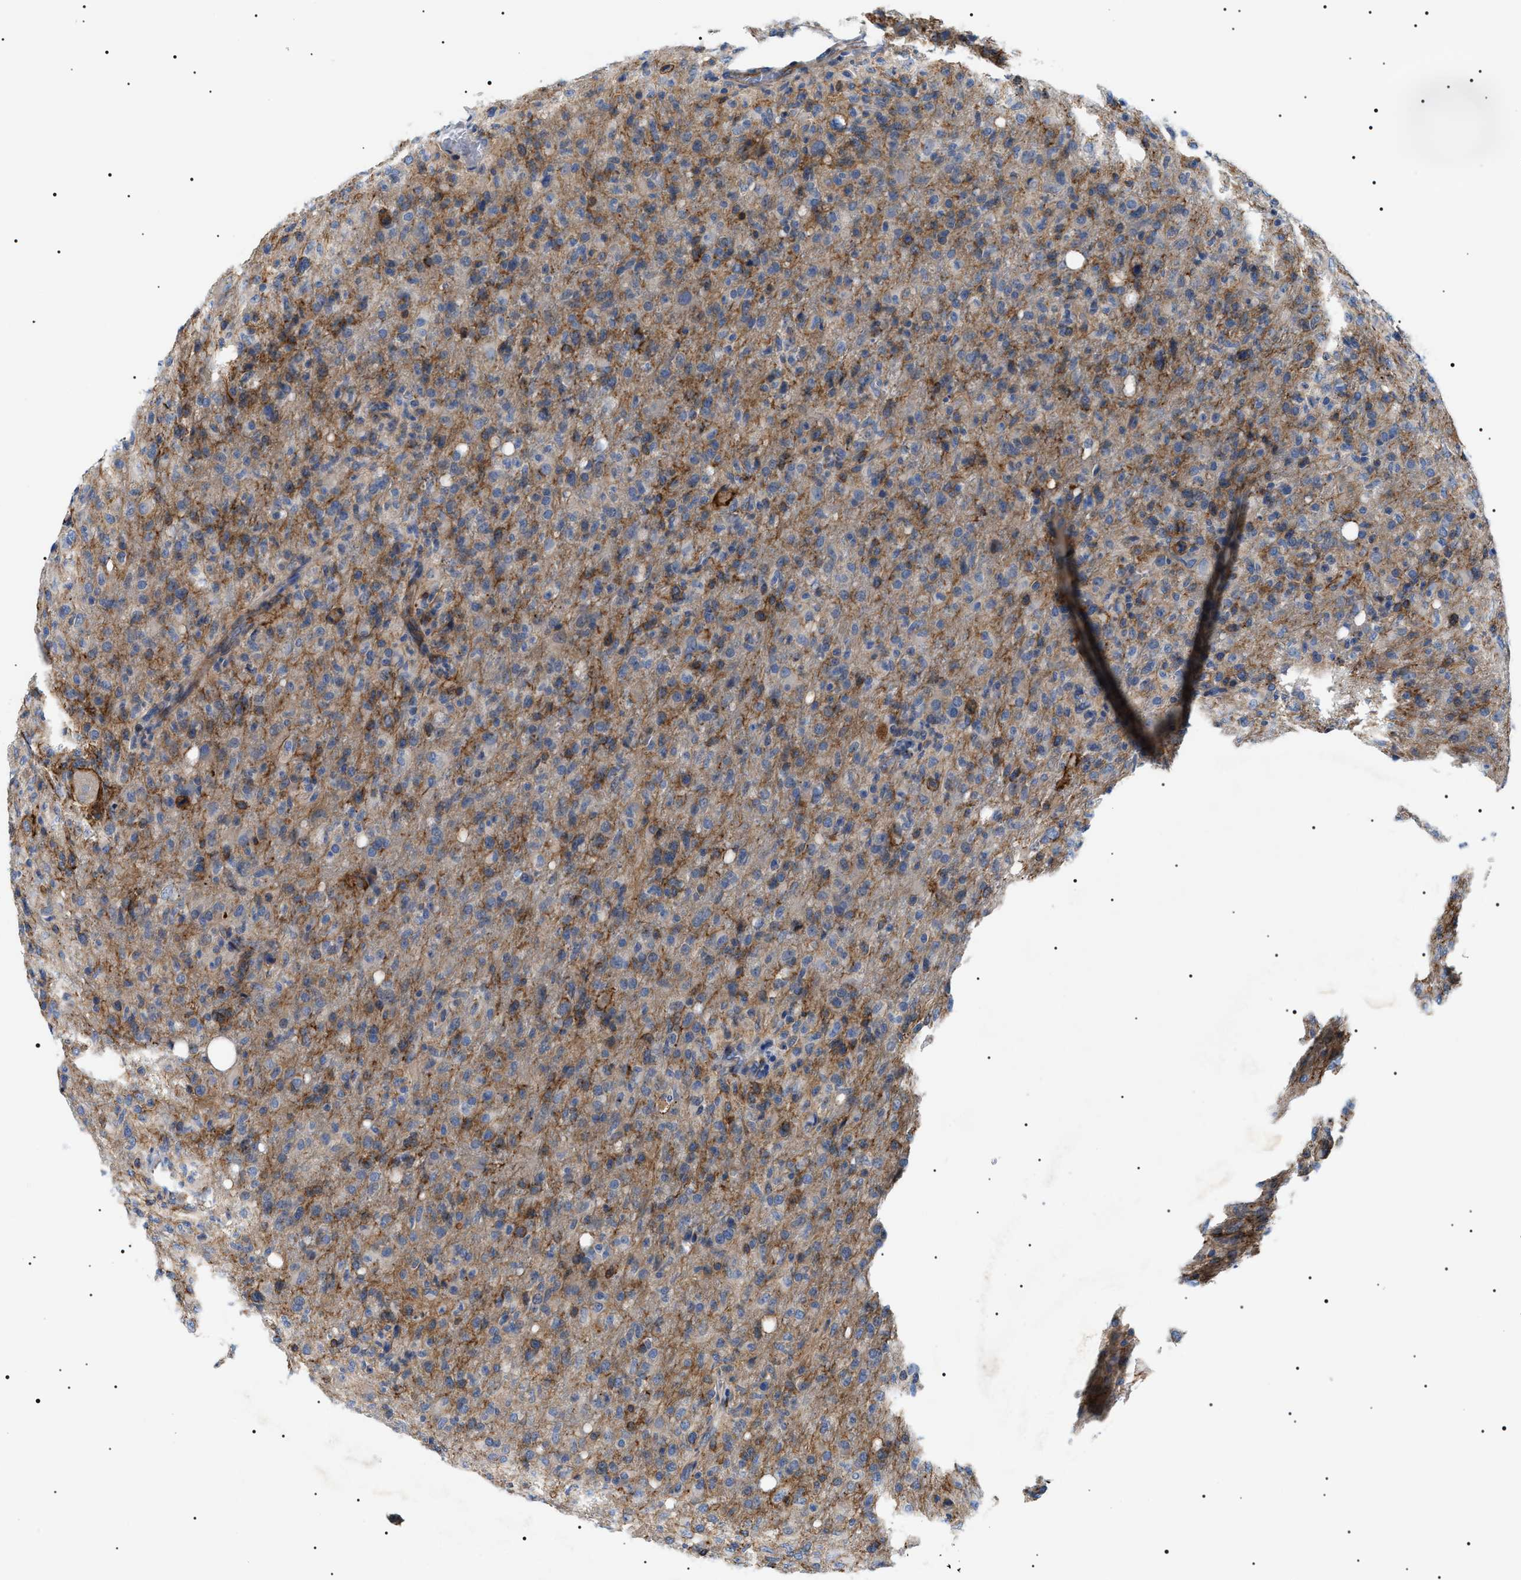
{"staining": {"intensity": "moderate", "quantity": "25%-75%", "location": "cytoplasmic/membranous"}, "tissue": "glioma", "cell_type": "Tumor cells", "image_type": "cancer", "snomed": [{"axis": "morphology", "description": "Glioma, malignant, High grade"}, {"axis": "topography", "description": "Brain"}], "caption": "Immunohistochemistry (IHC) (DAB) staining of glioma exhibits moderate cytoplasmic/membranous protein staining in about 25%-75% of tumor cells. The staining was performed using DAB, with brown indicating positive protein expression. Nuclei are stained blue with hematoxylin.", "gene": "TMEM222", "patient": {"sex": "female", "age": 57}}